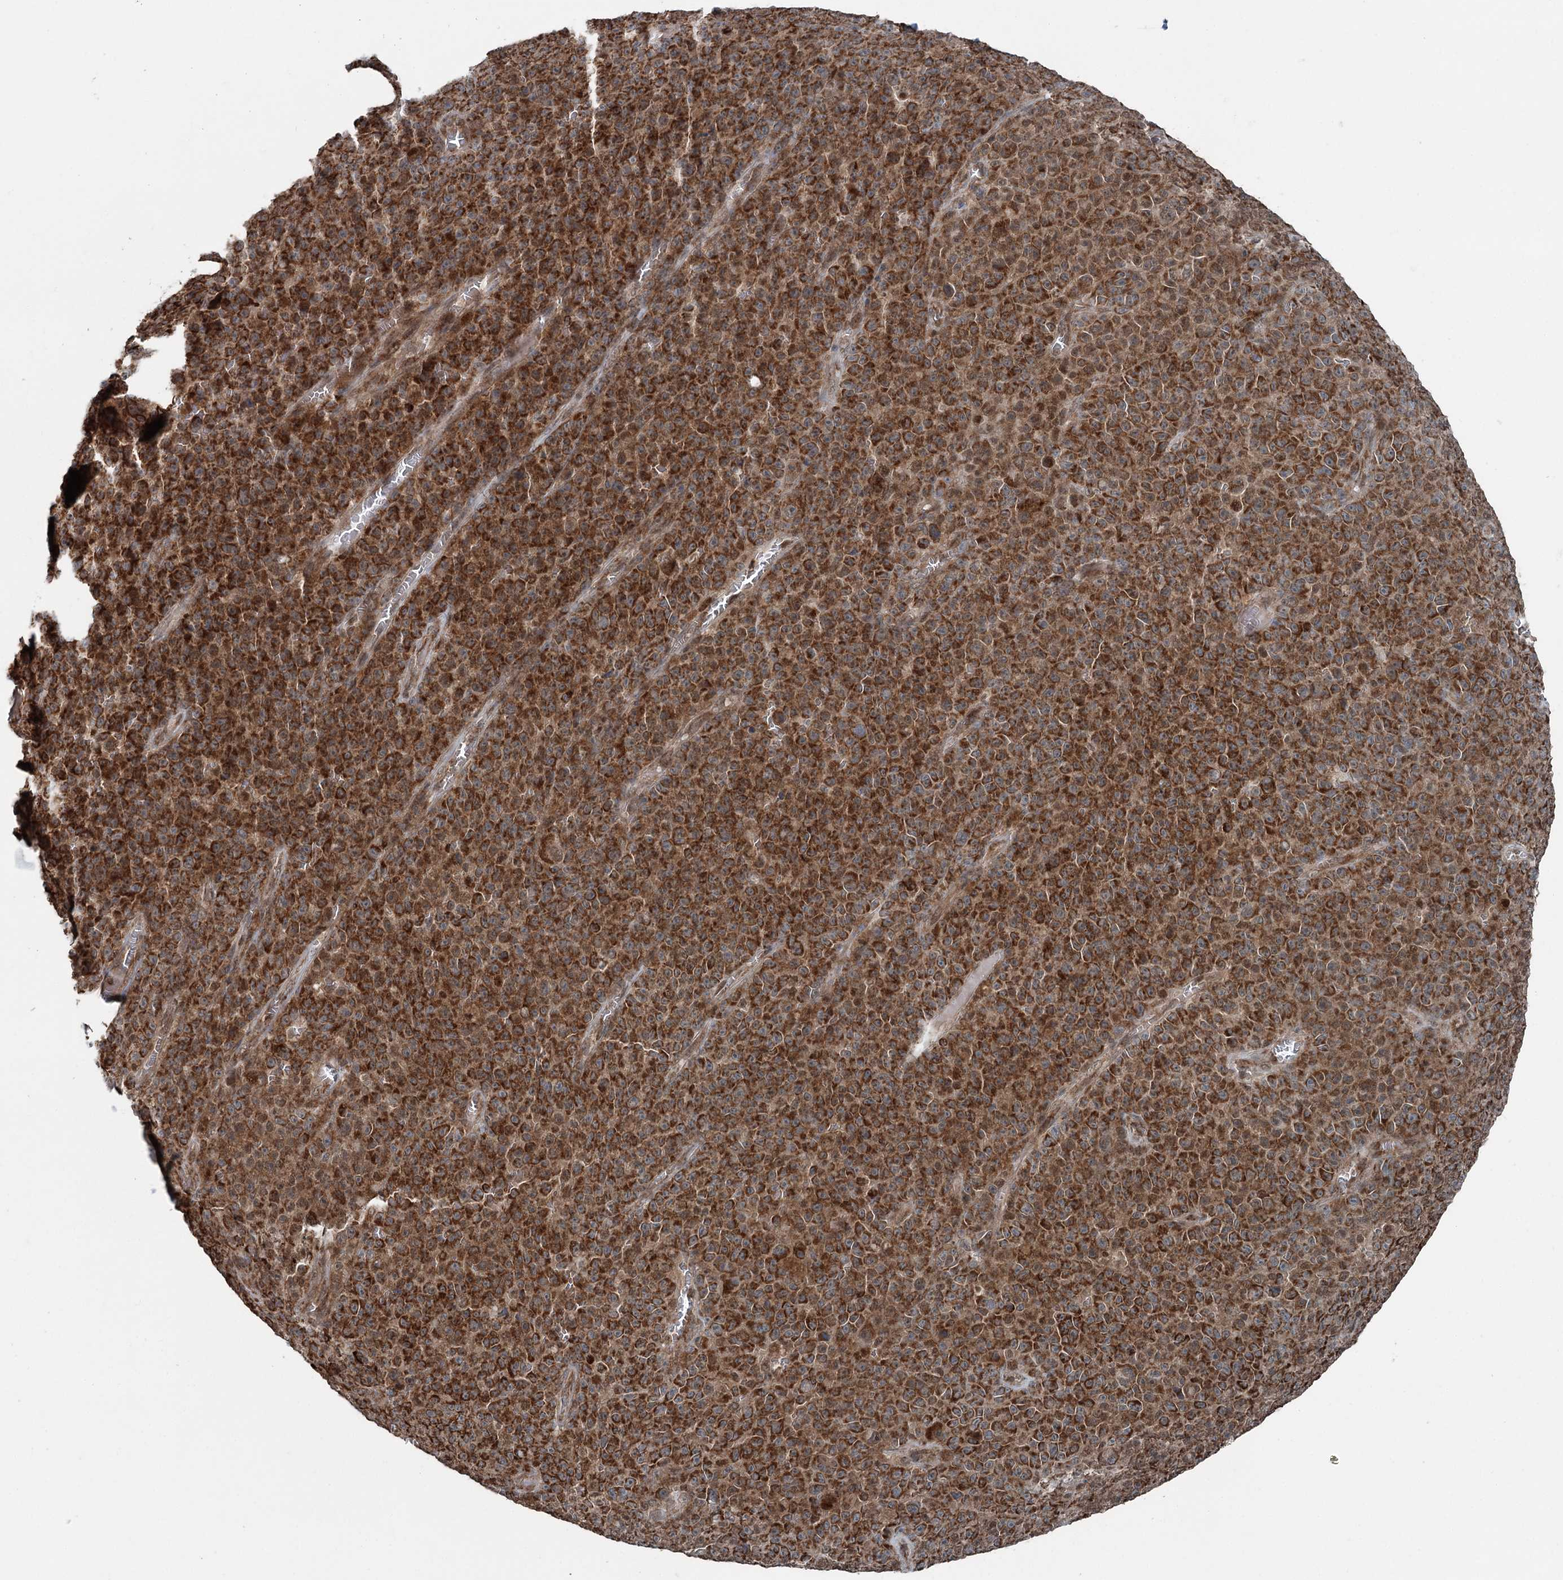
{"staining": {"intensity": "strong", "quantity": ">75%", "location": "cytoplasmic/membranous"}, "tissue": "melanoma", "cell_type": "Tumor cells", "image_type": "cancer", "snomed": [{"axis": "morphology", "description": "Malignant melanoma, NOS"}, {"axis": "topography", "description": "Skin"}], "caption": "Malignant melanoma stained for a protein (brown) exhibits strong cytoplasmic/membranous positive positivity in approximately >75% of tumor cells.", "gene": "WAPL", "patient": {"sex": "female", "age": 82}}